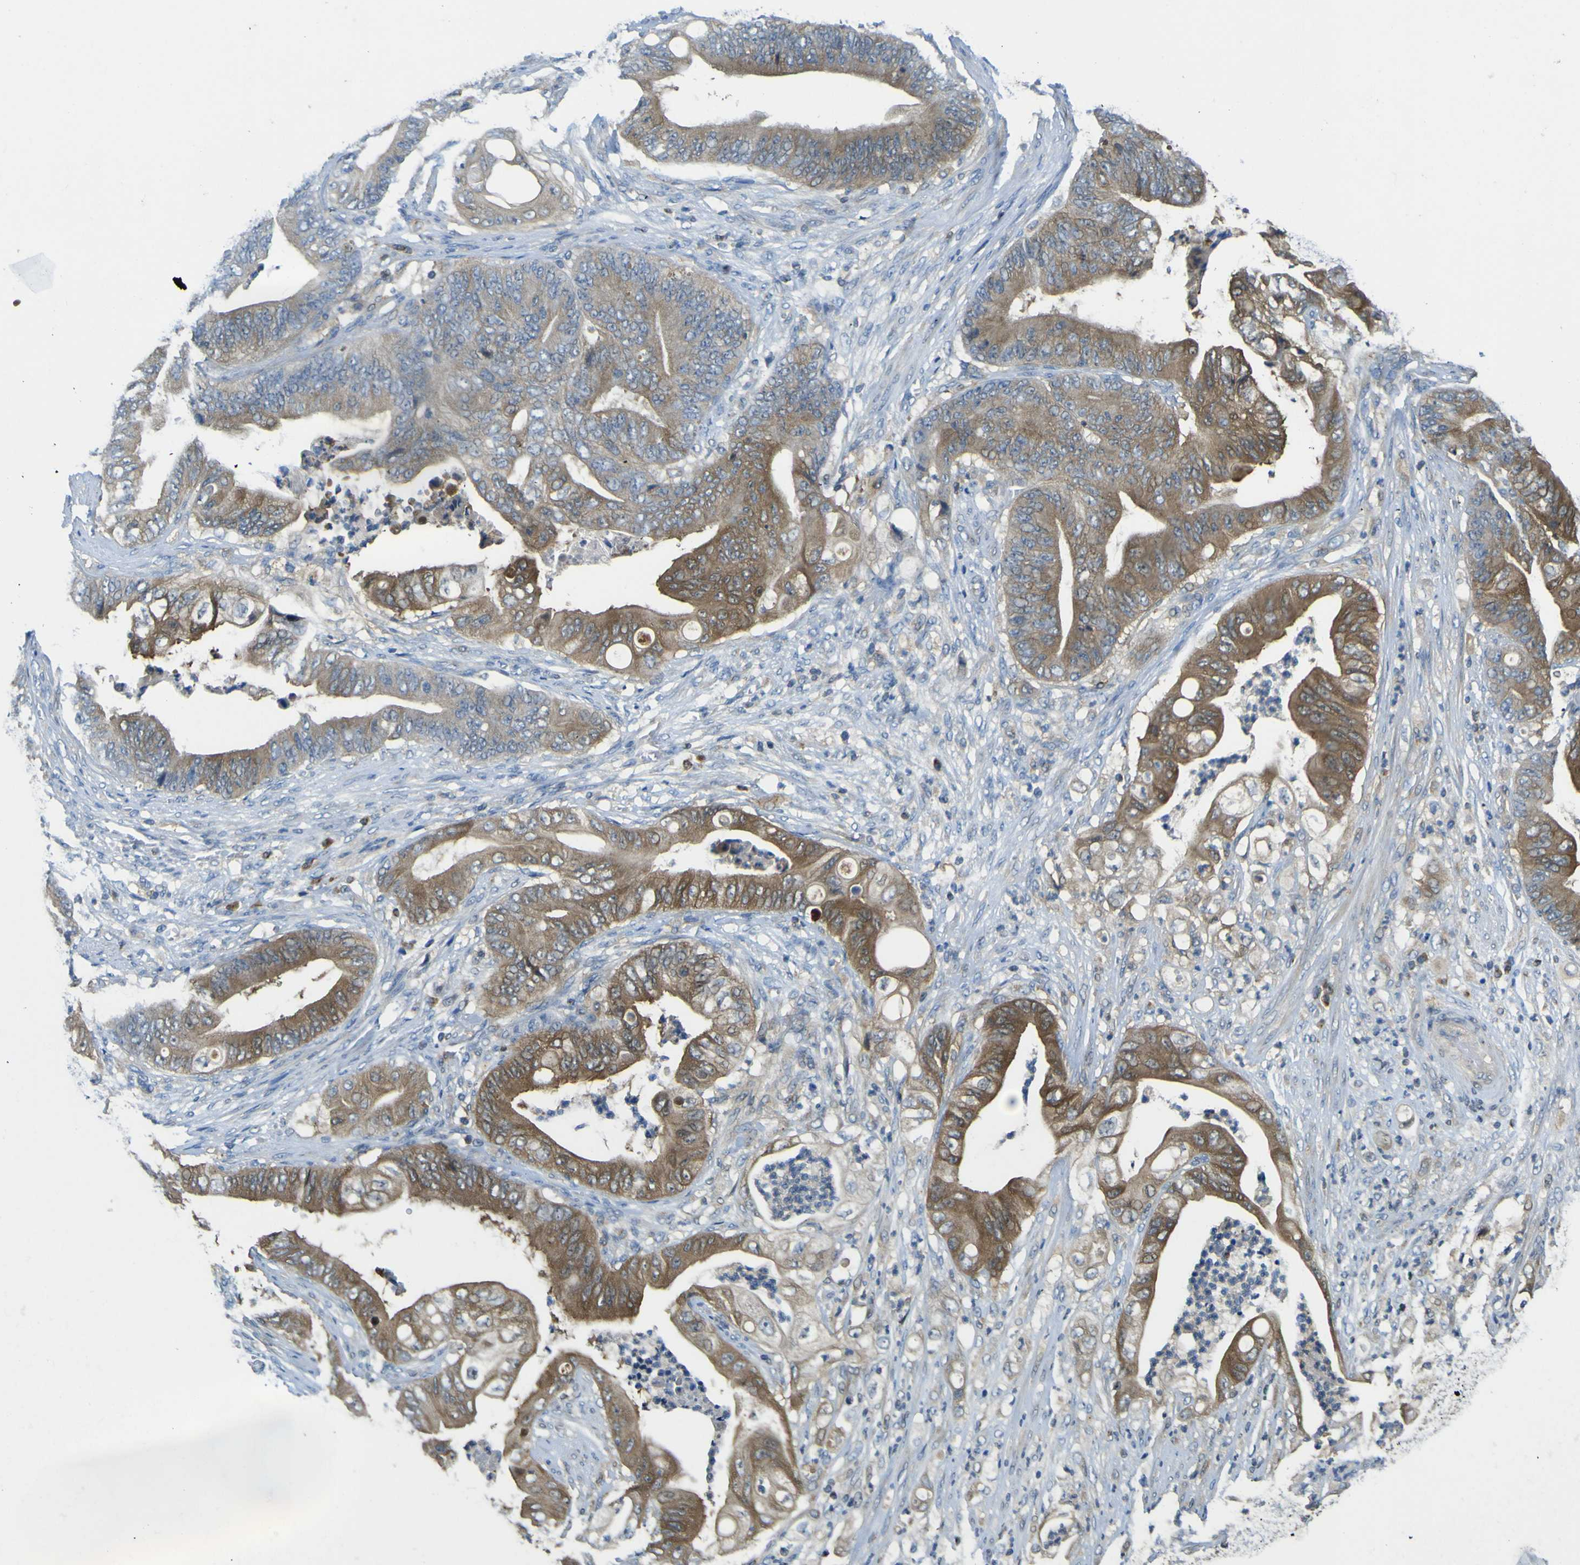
{"staining": {"intensity": "moderate", "quantity": ">75%", "location": "cytoplasmic/membranous"}, "tissue": "stomach cancer", "cell_type": "Tumor cells", "image_type": "cancer", "snomed": [{"axis": "morphology", "description": "Adenocarcinoma, NOS"}, {"axis": "topography", "description": "Stomach"}], "caption": "DAB immunohistochemical staining of human stomach cancer exhibits moderate cytoplasmic/membranous protein positivity in about >75% of tumor cells.", "gene": "EML2", "patient": {"sex": "female", "age": 73}}